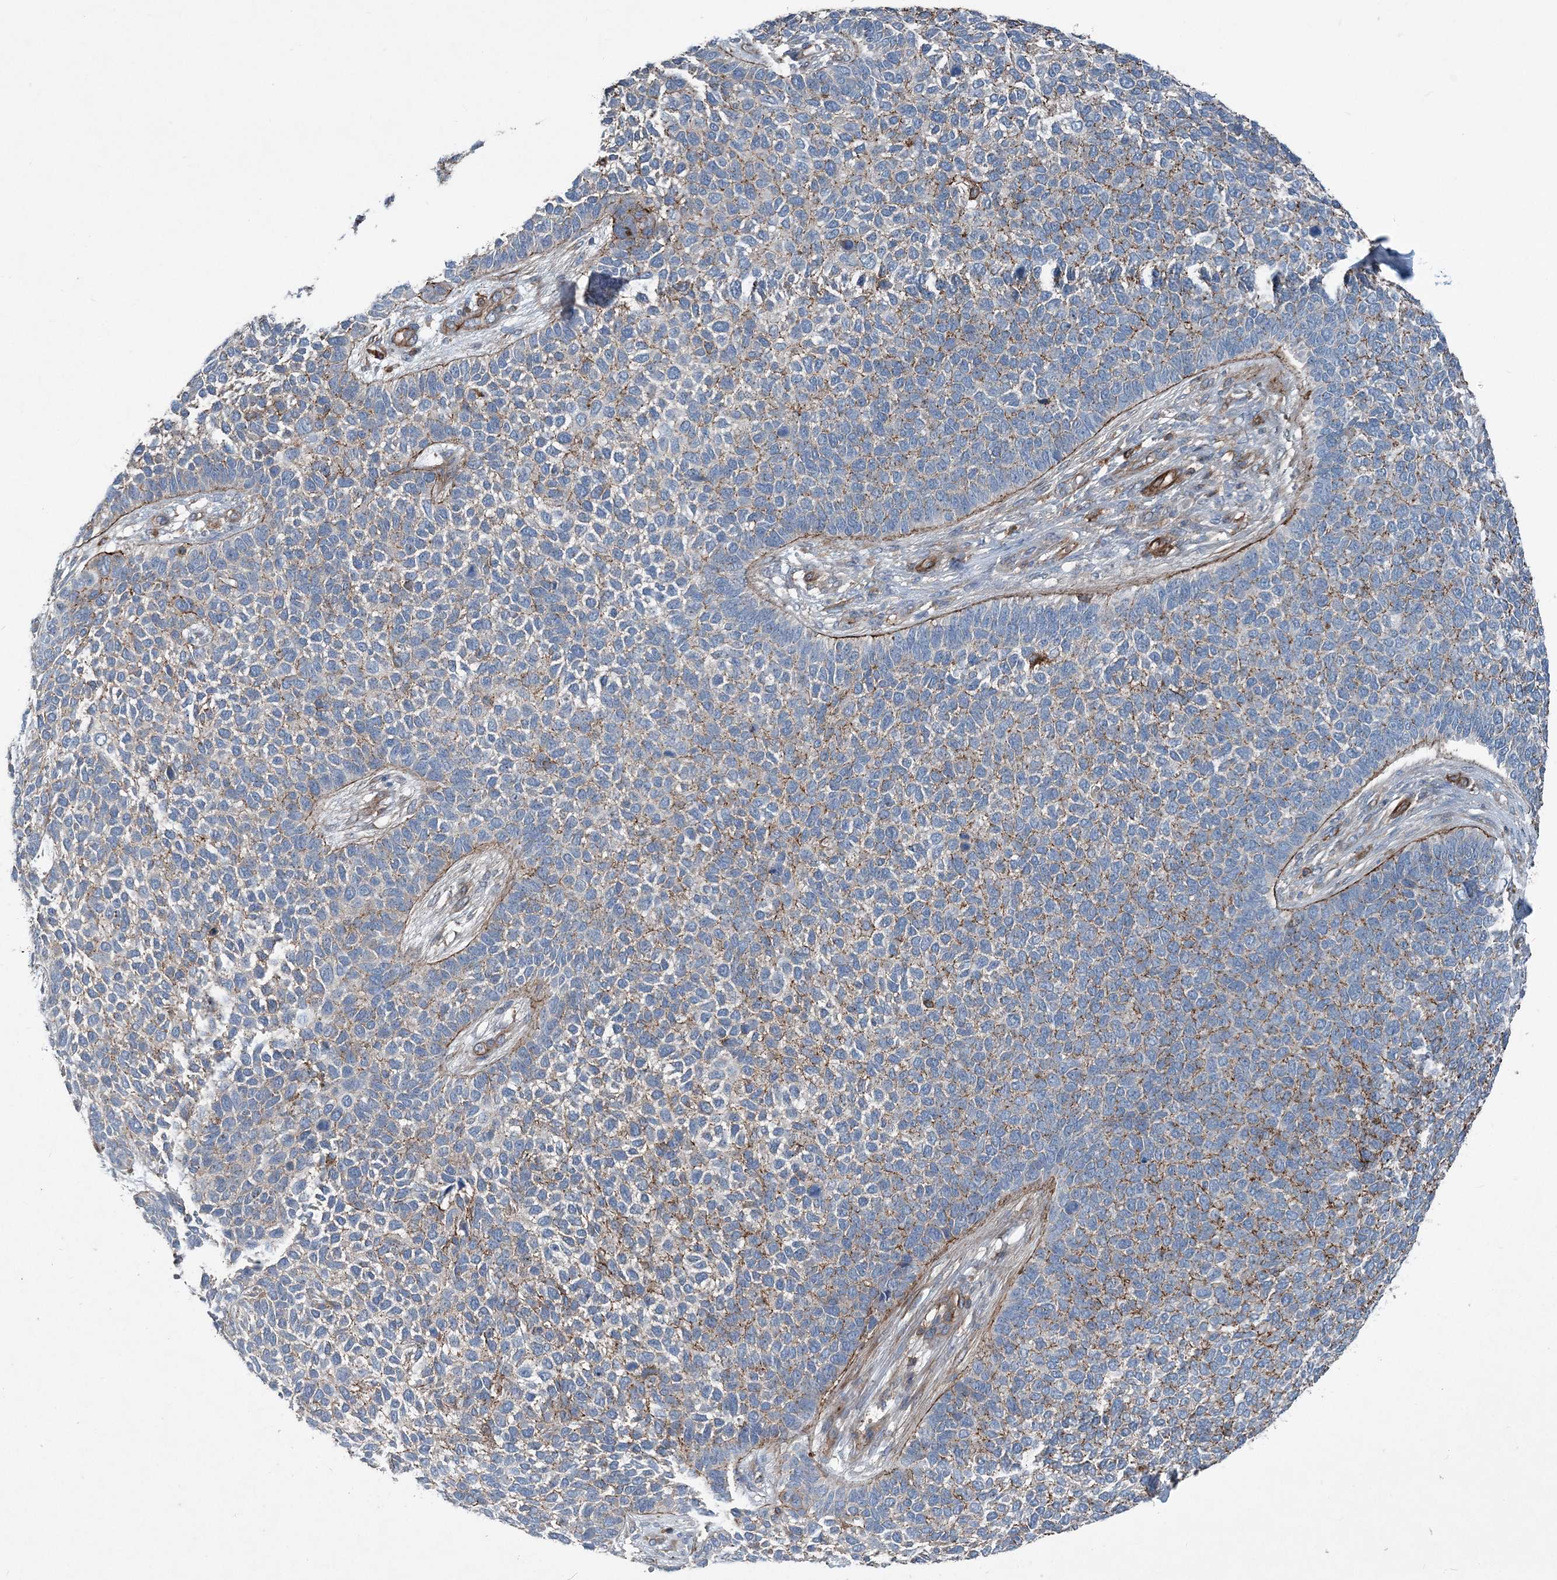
{"staining": {"intensity": "moderate", "quantity": "<25%", "location": "cytoplasmic/membranous"}, "tissue": "skin cancer", "cell_type": "Tumor cells", "image_type": "cancer", "snomed": [{"axis": "morphology", "description": "Basal cell carcinoma"}, {"axis": "topography", "description": "Skin"}], "caption": "Skin basal cell carcinoma stained with a brown dye displays moderate cytoplasmic/membranous positive expression in approximately <25% of tumor cells.", "gene": "DGUOK", "patient": {"sex": "female", "age": 84}}